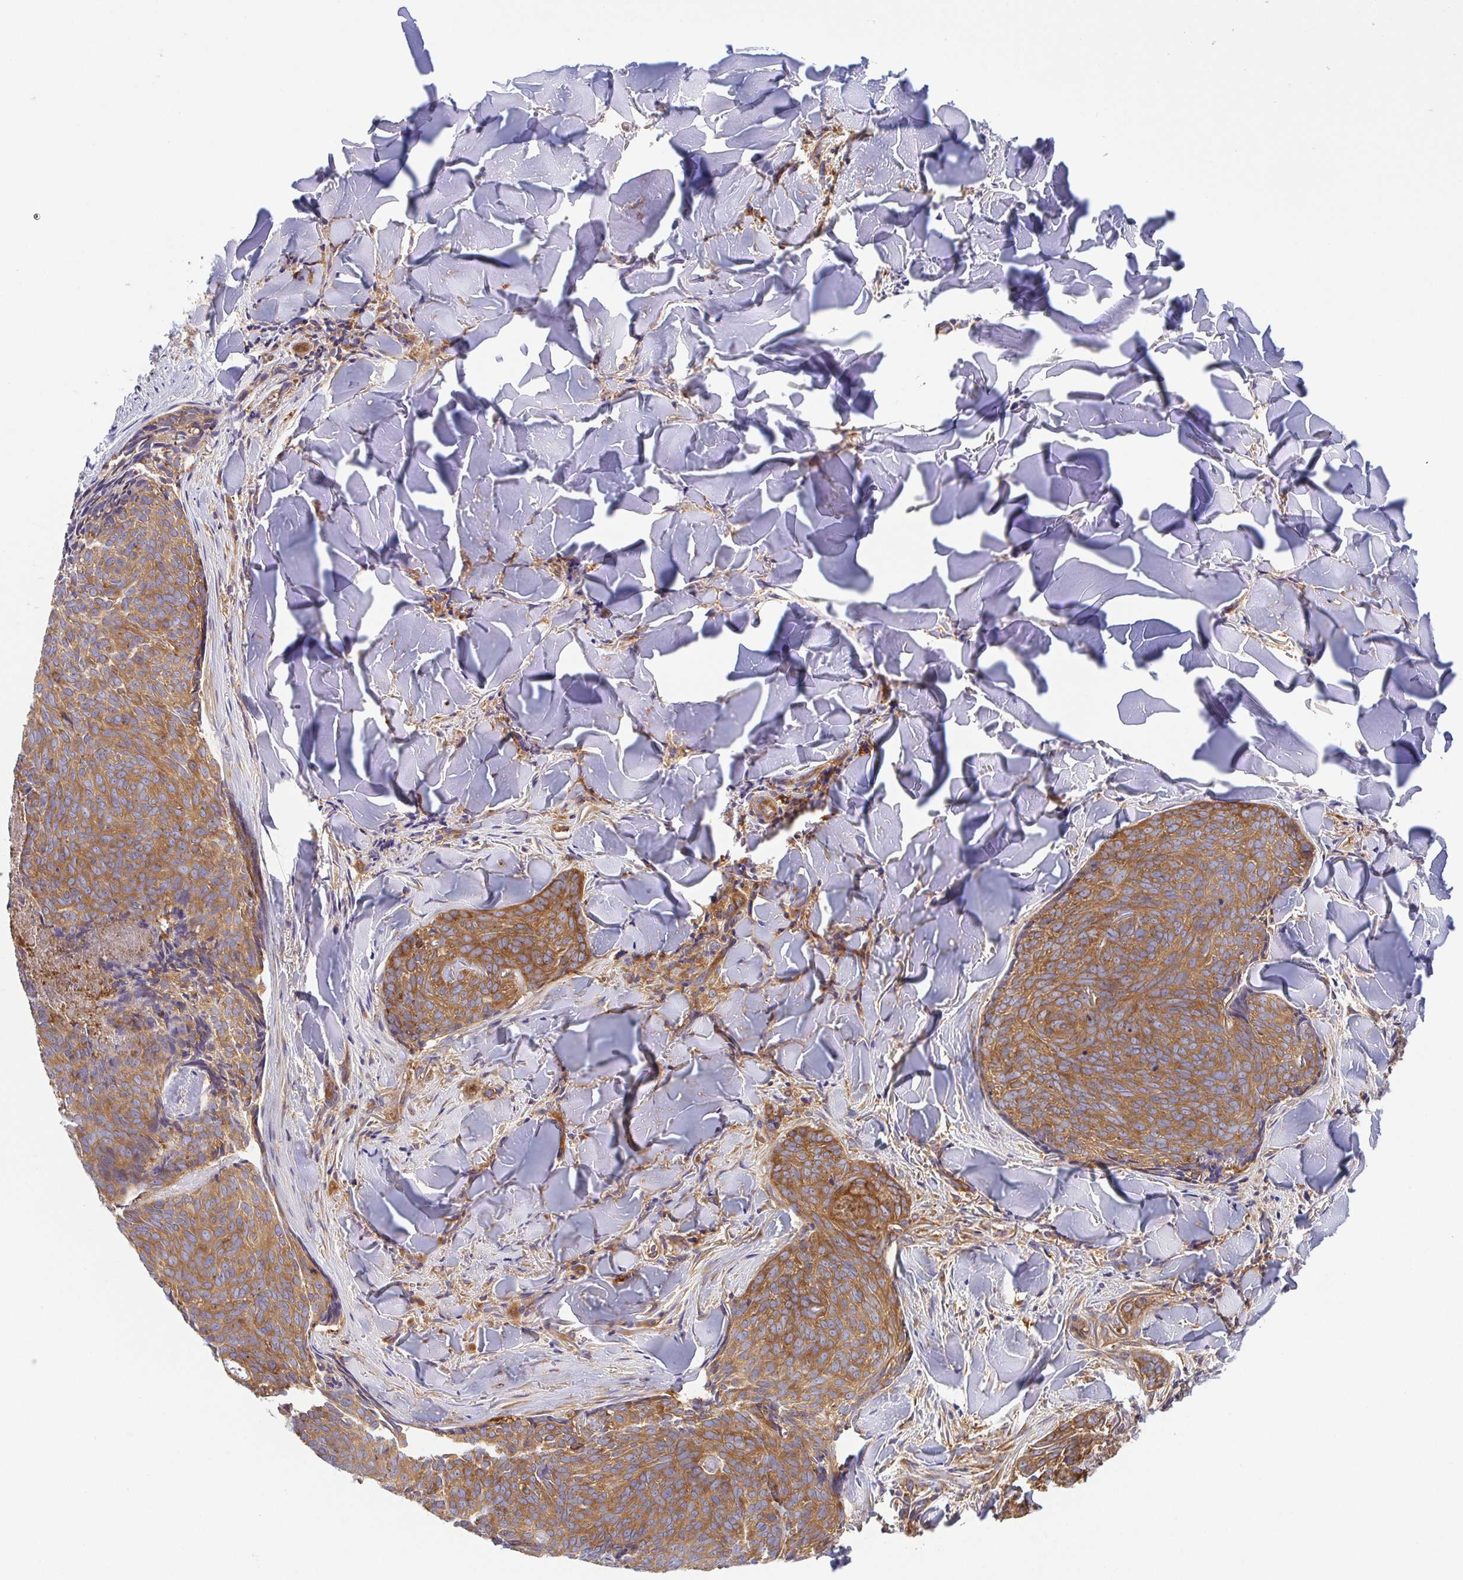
{"staining": {"intensity": "moderate", "quantity": ">75%", "location": "cytoplasmic/membranous"}, "tissue": "skin cancer", "cell_type": "Tumor cells", "image_type": "cancer", "snomed": [{"axis": "morphology", "description": "Basal cell carcinoma"}, {"axis": "topography", "description": "Skin"}], "caption": "The micrograph reveals immunohistochemical staining of skin cancer. There is moderate cytoplasmic/membranous staining is identified in approximately >75% of tumor cells.", "gene": "KIF5B", "patient": {"sex": "female", "age": 82}}